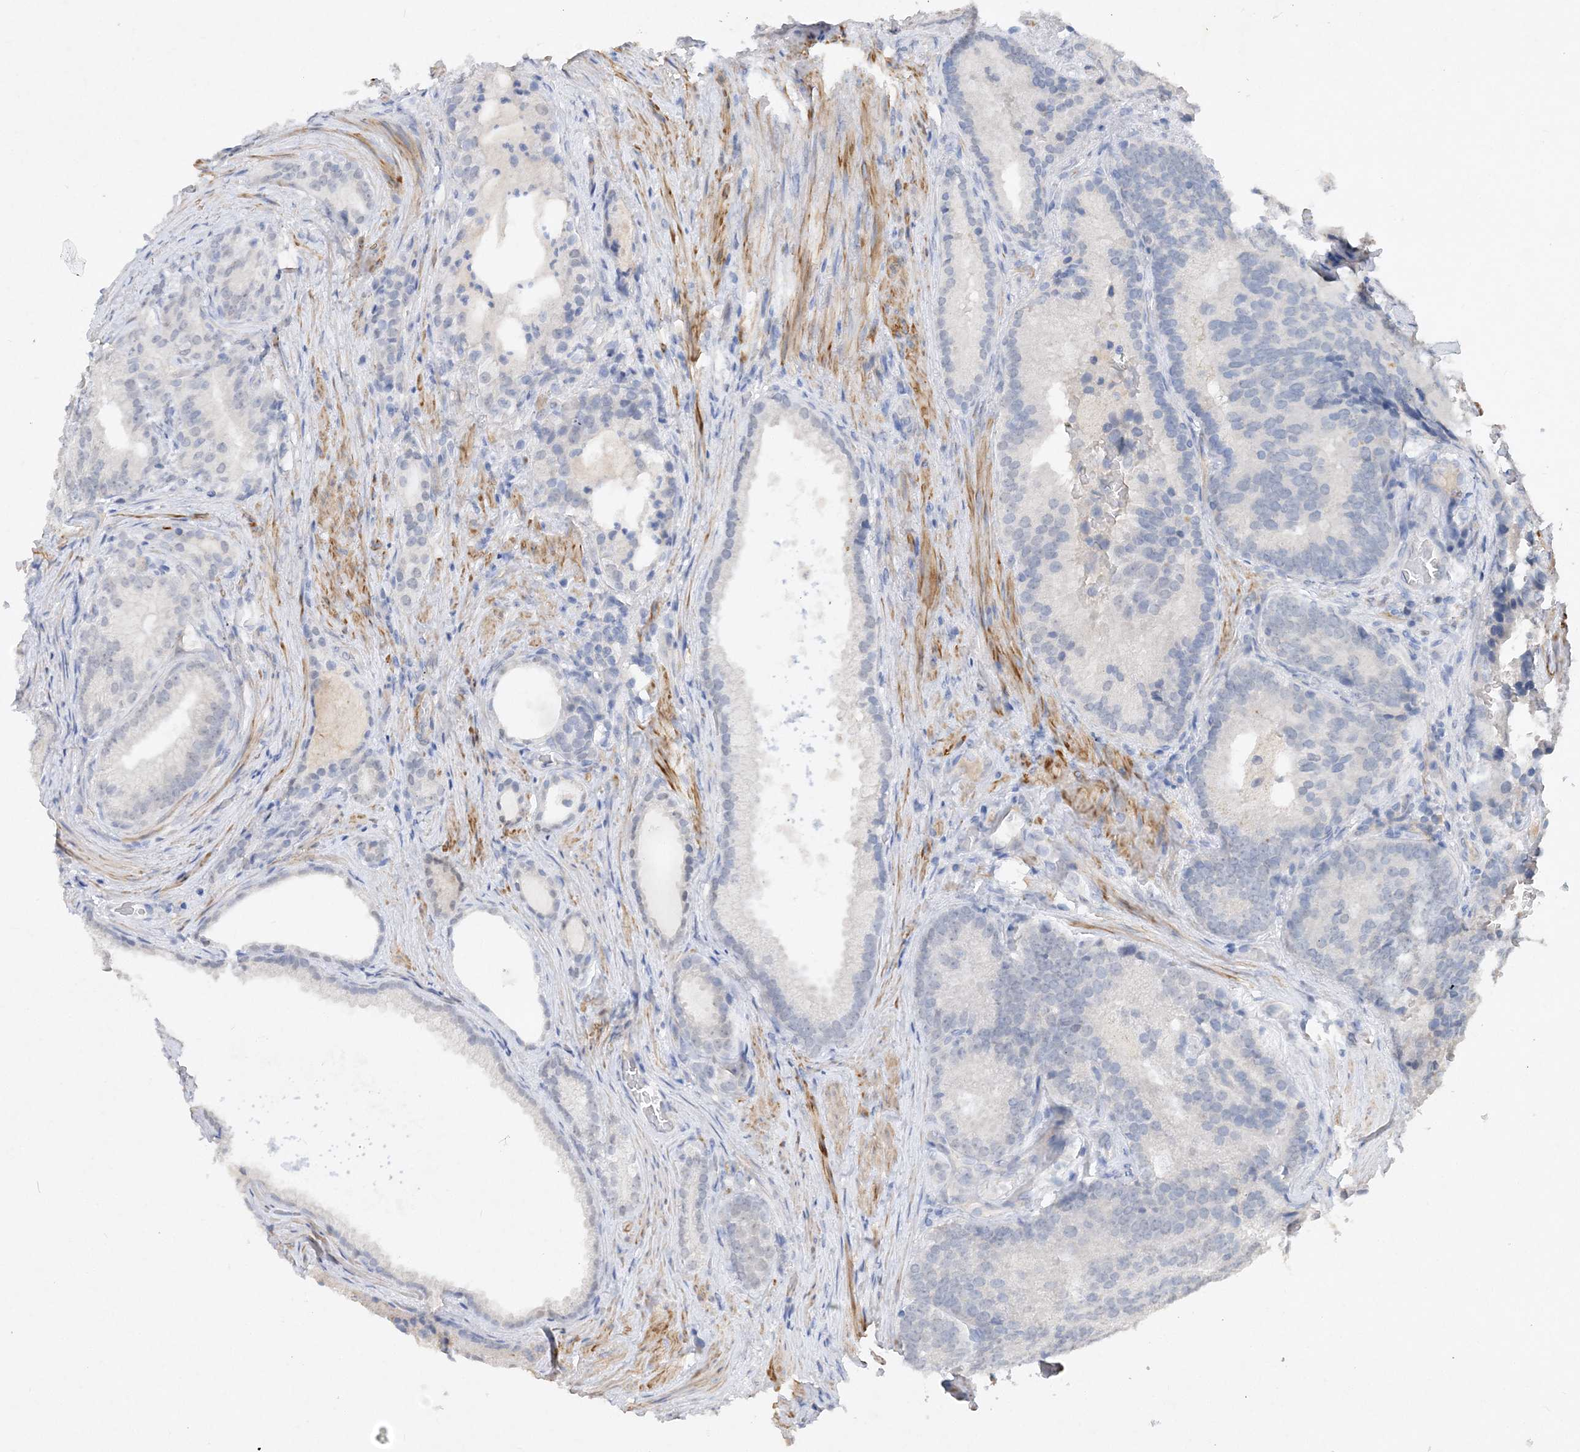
{"staining": {"intensity": "negative", "quantity": "none", "location": "none"}, "tissue": "prostate cancer", "cell_type": "Tumor cells", "image_type": "cancer", "snomed": [{"axis": "morphology", "description": "Adenocarcinoma, Low grade"}, {"axis": "topography", "description": "Prostate"}], "caption": "The IHC image has no significant positivity in tumor cells of prostate adenocarcinoma (low-grade) tissue.", "gene": "C11orf58", "patient": {"sex": "male", "age": 71}}